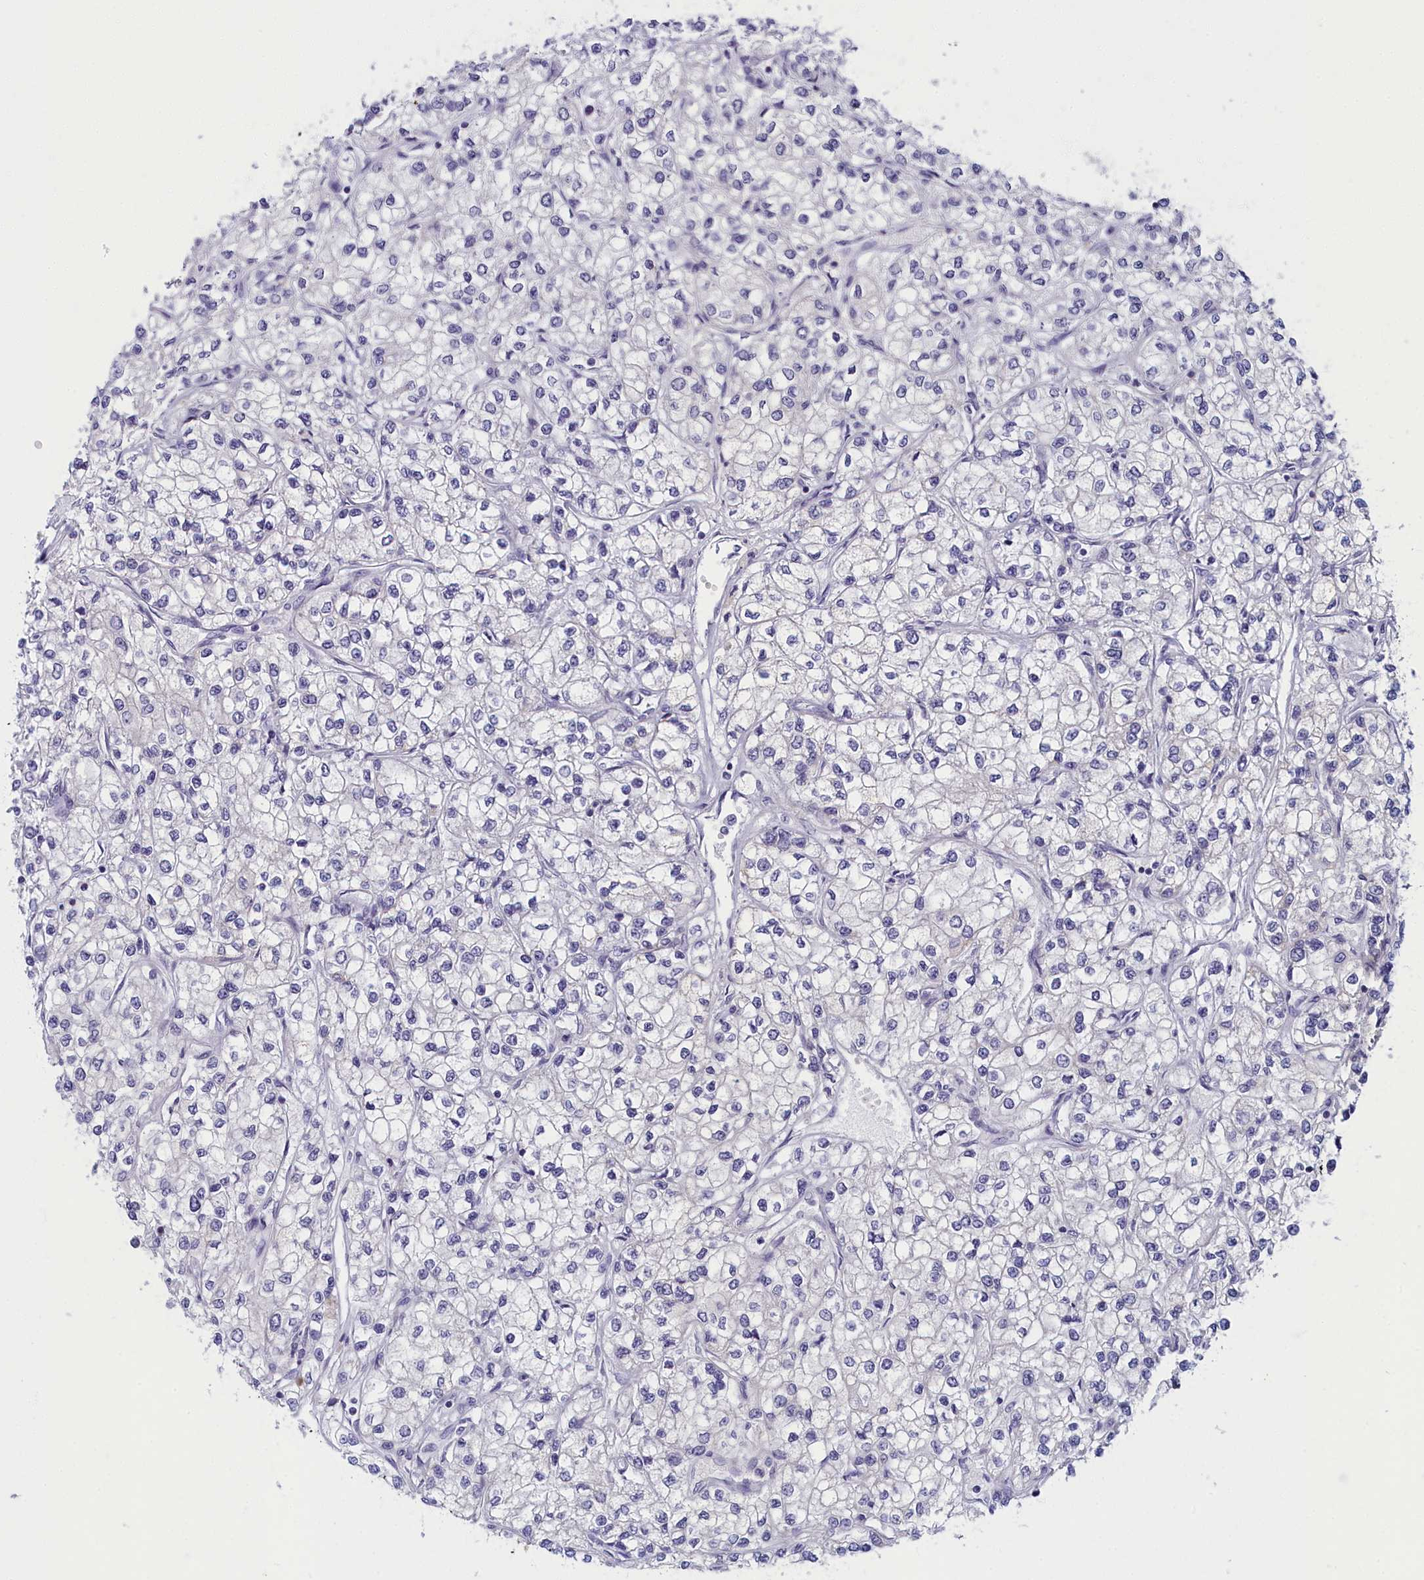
{"staining": {"intensity": "negative", "quantity": "none", "location": "none"}, "tissue": "renal cancer", "cell_type": "Tumor cells", "image_type": "cancer", "snomed": [{"axis": "morphology", "description": "Adenocarcinoma, NOS"}, {"axis": "topography", "description": "Kidney"}], "caption": "Immunohistochemical staining of adenocarcinoma (renal) exhibits no significant positivity in tumor cells.", "gene": "NOL10", "patient": {"sex": "male", "age": 80}}